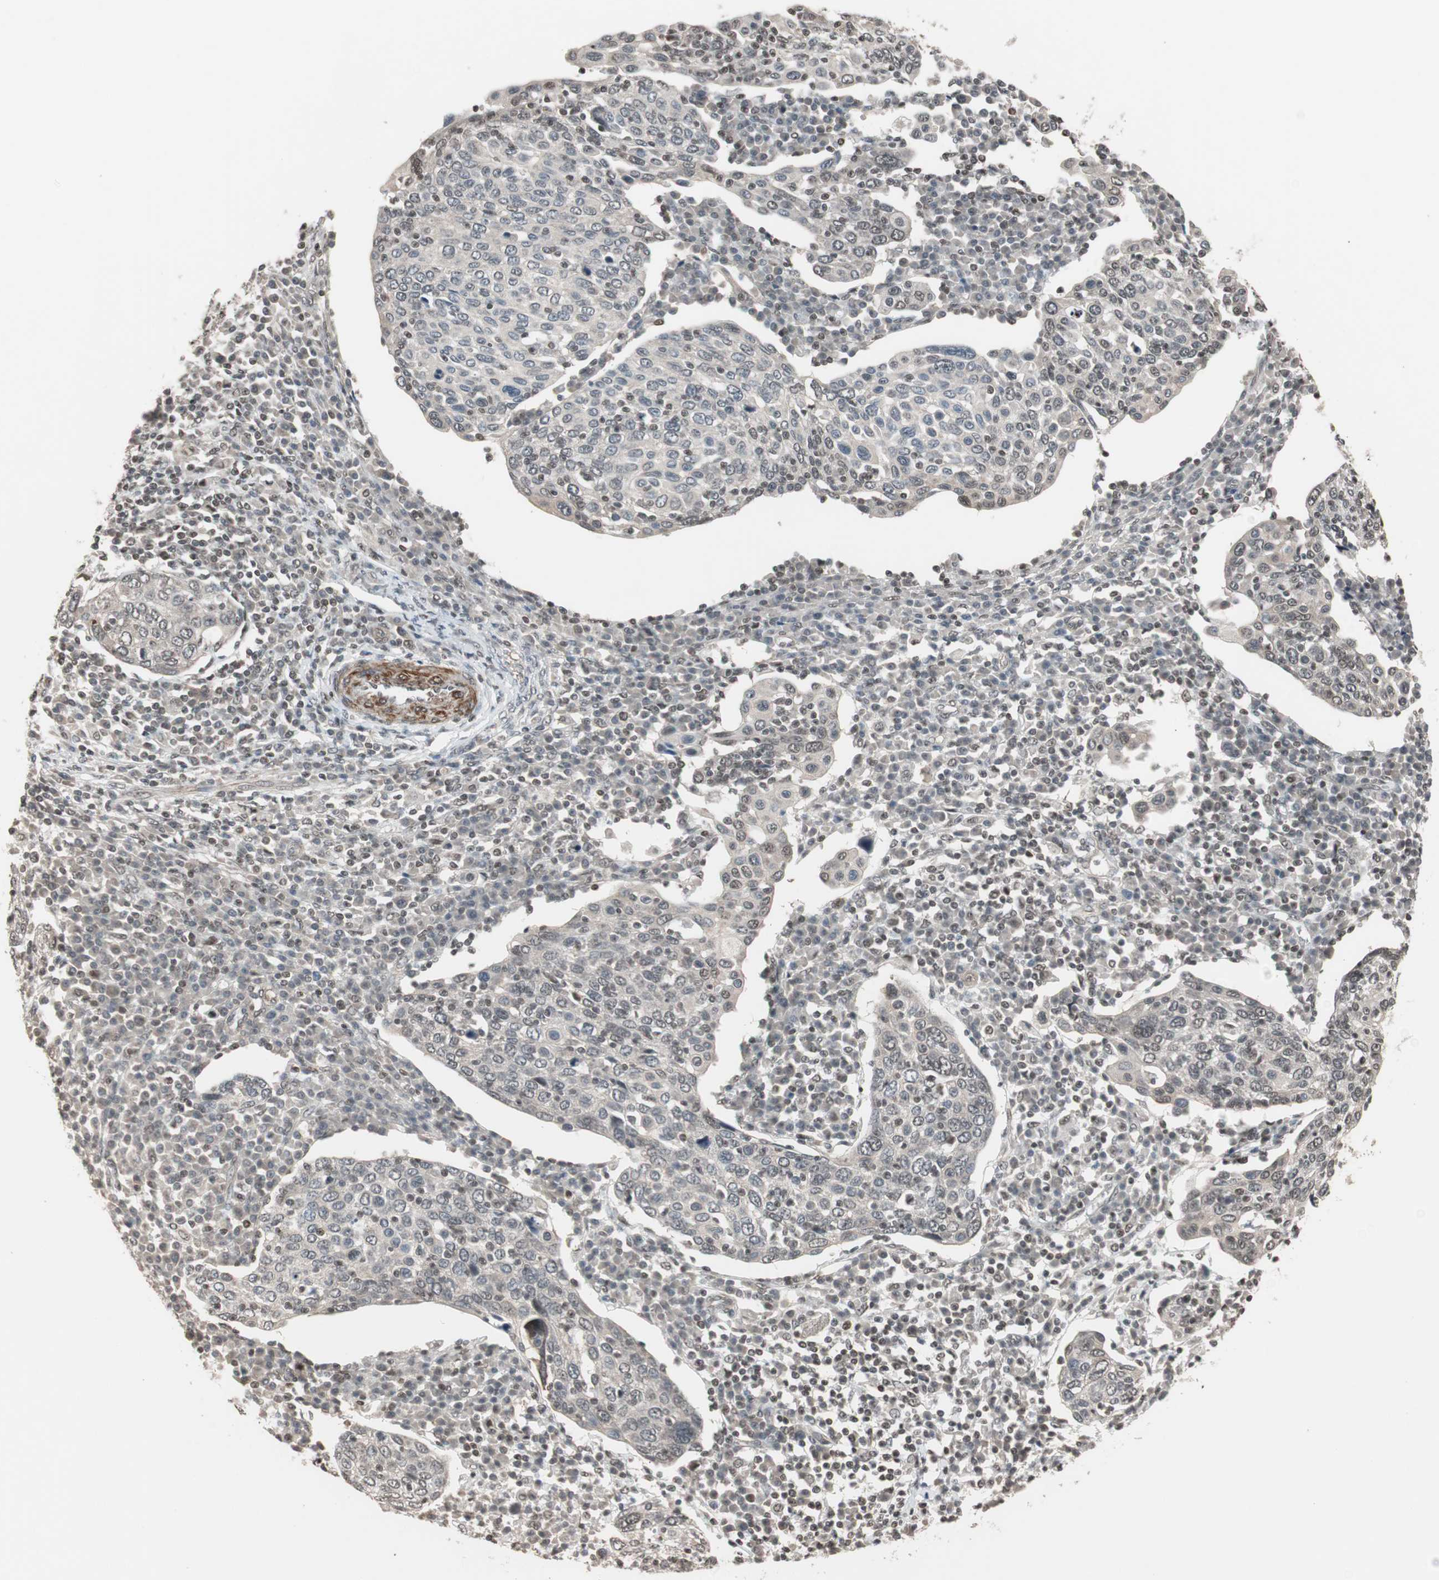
{"staining": {"intensity": "weak", "quantity": "<25%", "location": "nuclear"}, "tissue": "cervical cancer", "cell_type": "Tumor cells", "image_type": "cancer", "snomed": [{"axis": "morphology", "description": "Squamous cell carcinoma, NOS"}, {"axis": "topography", "description": "Cervix"}], "caption": "High magnification brightfield microscopy of cervical cancer (squamous cell carcinoma) stained with DAB (3,3'-diaminobenzidine) (brown) and counterstained with hematoxylin (blue): tumor cells show no significant expression.", "gene": "DRAP1", "patient": {"sex": "female", "age": 40}}